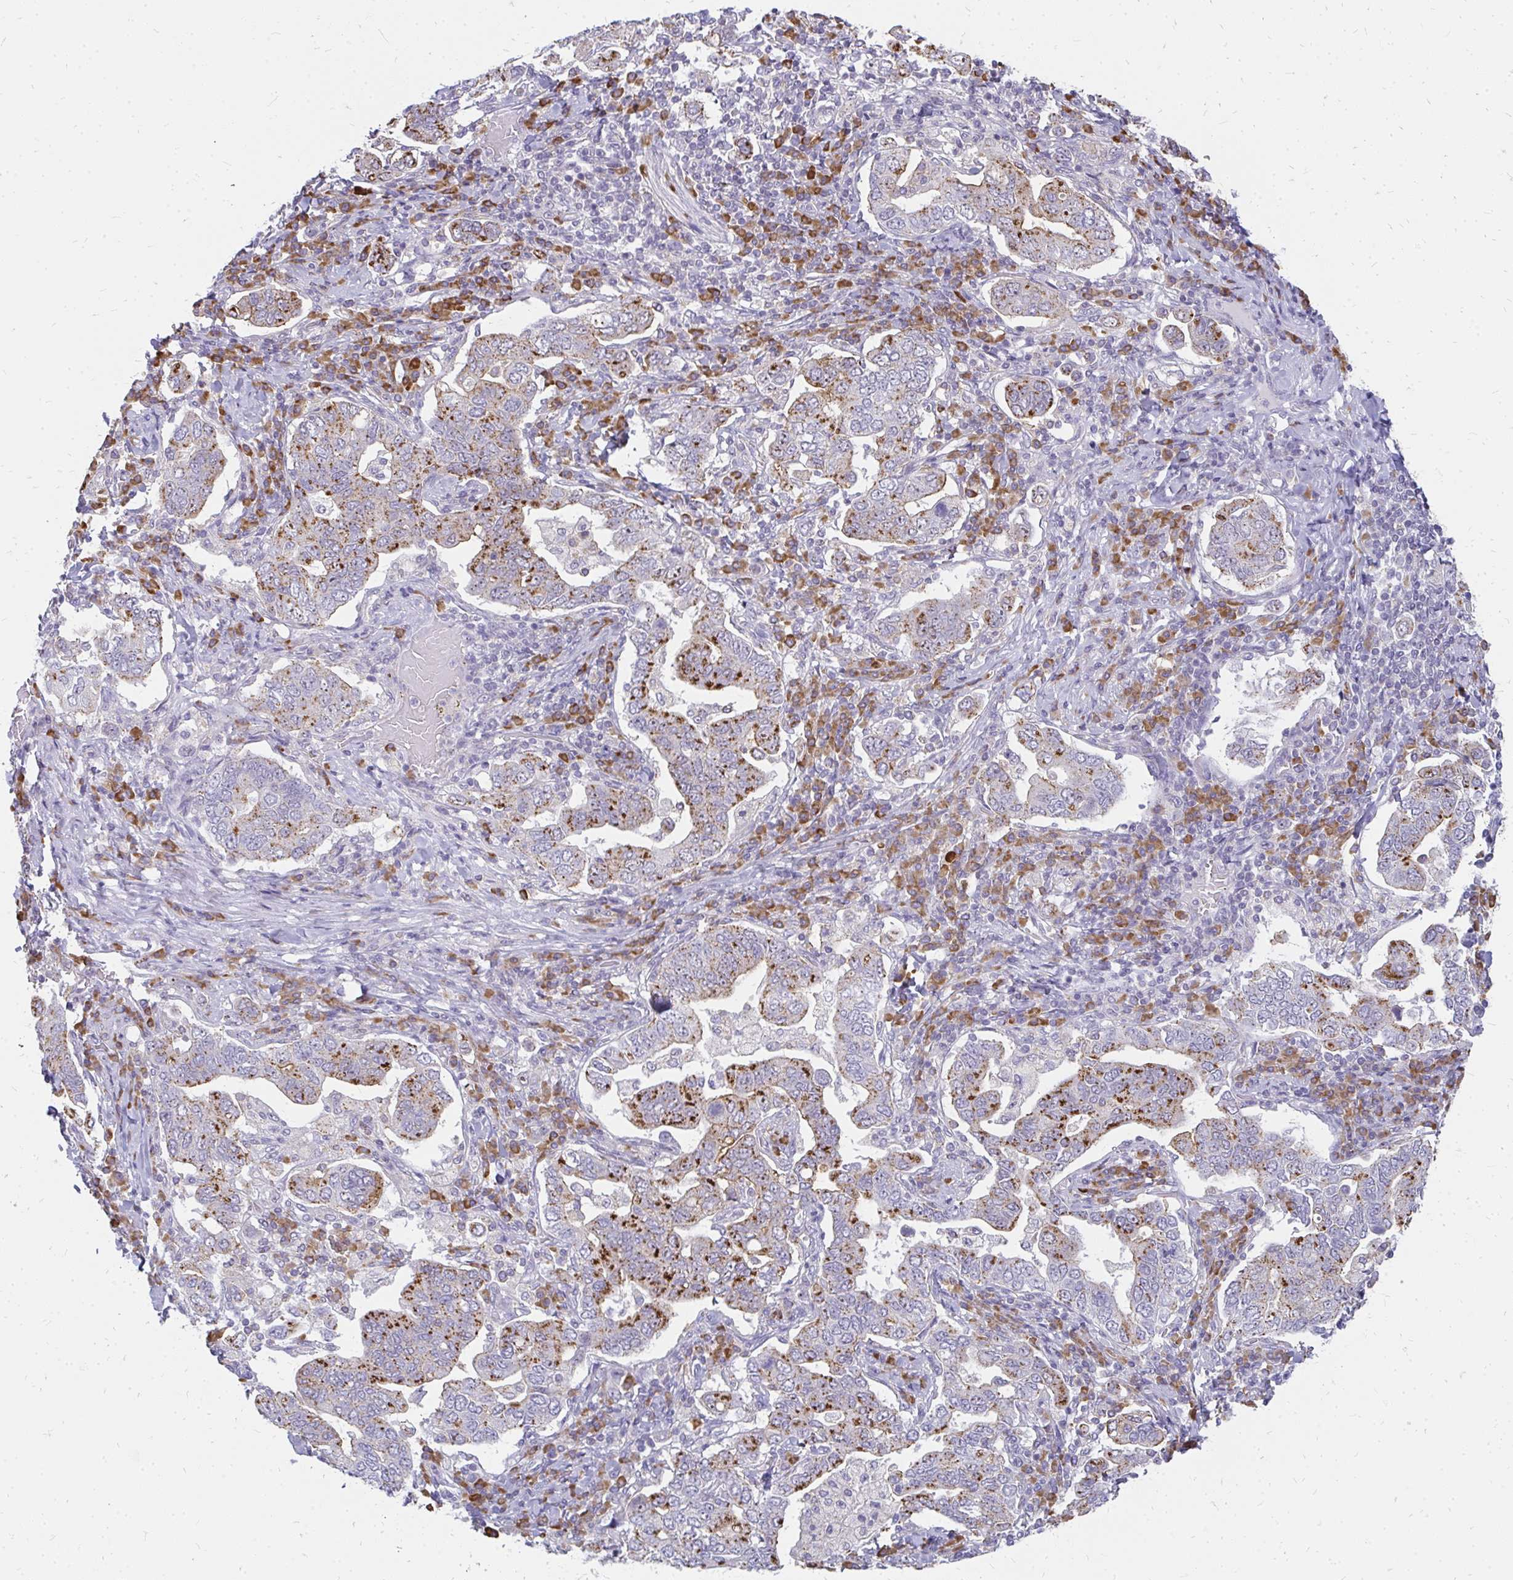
{"staining": {"intensity": "moderate", "quantity": "25%-75%", "location": "cytoplasmic/membranous"}, "tissue": "stomach cancer", "cell_type": "Tumor cells", "image_type": "cancer", "snomed": [{"axis": "morphology", "description": "Adenocarcinoma, NOS"}, {"axis": "topography", "description": "Stomach, upper"}, {"axis": "topography", "description": "Stomach"}], "caption": "Immunohistochemistry (IHC) (DAB) staining of human adenocarcinoma (stomach) demonstrates moderate cytoplasmic/membranous protein staining in about 25%-75% of tumor cells.", "gene": "FAM9A", "patient": {"sex": "male", "age": 62}}